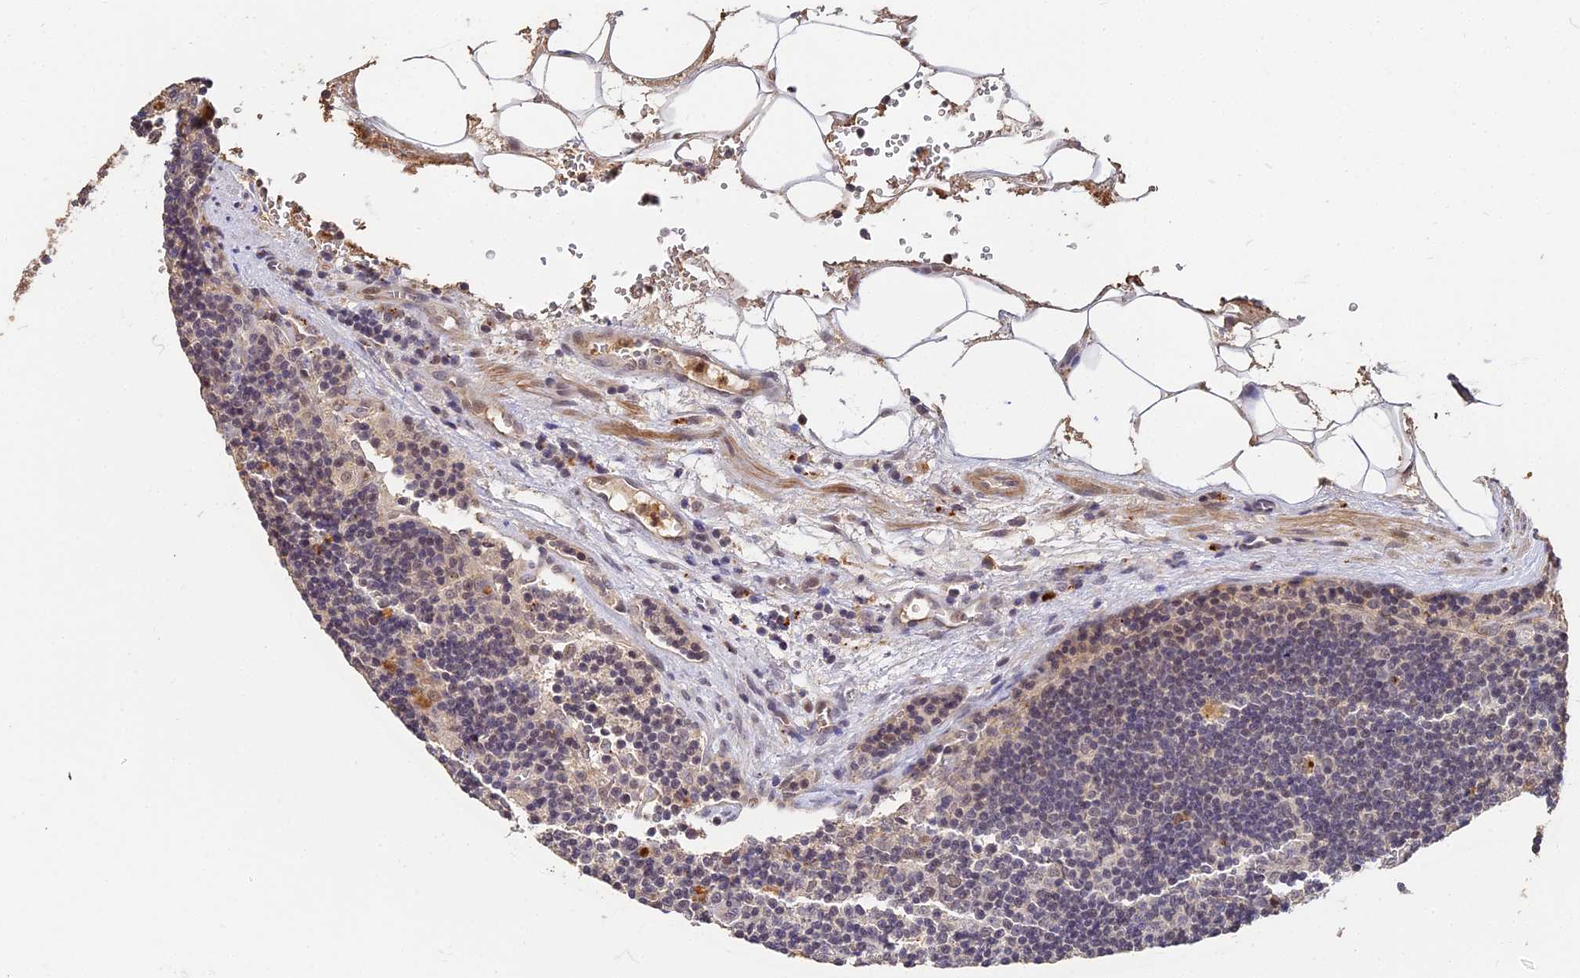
{"staining": {"intensity": "weak", "quantity": "<25%", "location": "nuclear"}, "tissue": "lymph node", "cell_type": "Non-germinal center cells", "image_type": "normal", "snomed": [{"axis": "morphology", "description": "Normal tissue, NOS"}, {"axis": "topography", "description": "Lymph node"}], "caption": "High magnification brightfield microscopy of unremarkable lymph node stained with DAB (3,3'-diaminobenzidine) (brown) and counterstained with hematoxylin (blue): non-germinal center cells show no significant expression.", "gene": "LSM5", "patient": {"sex": "male", "age": 58}}